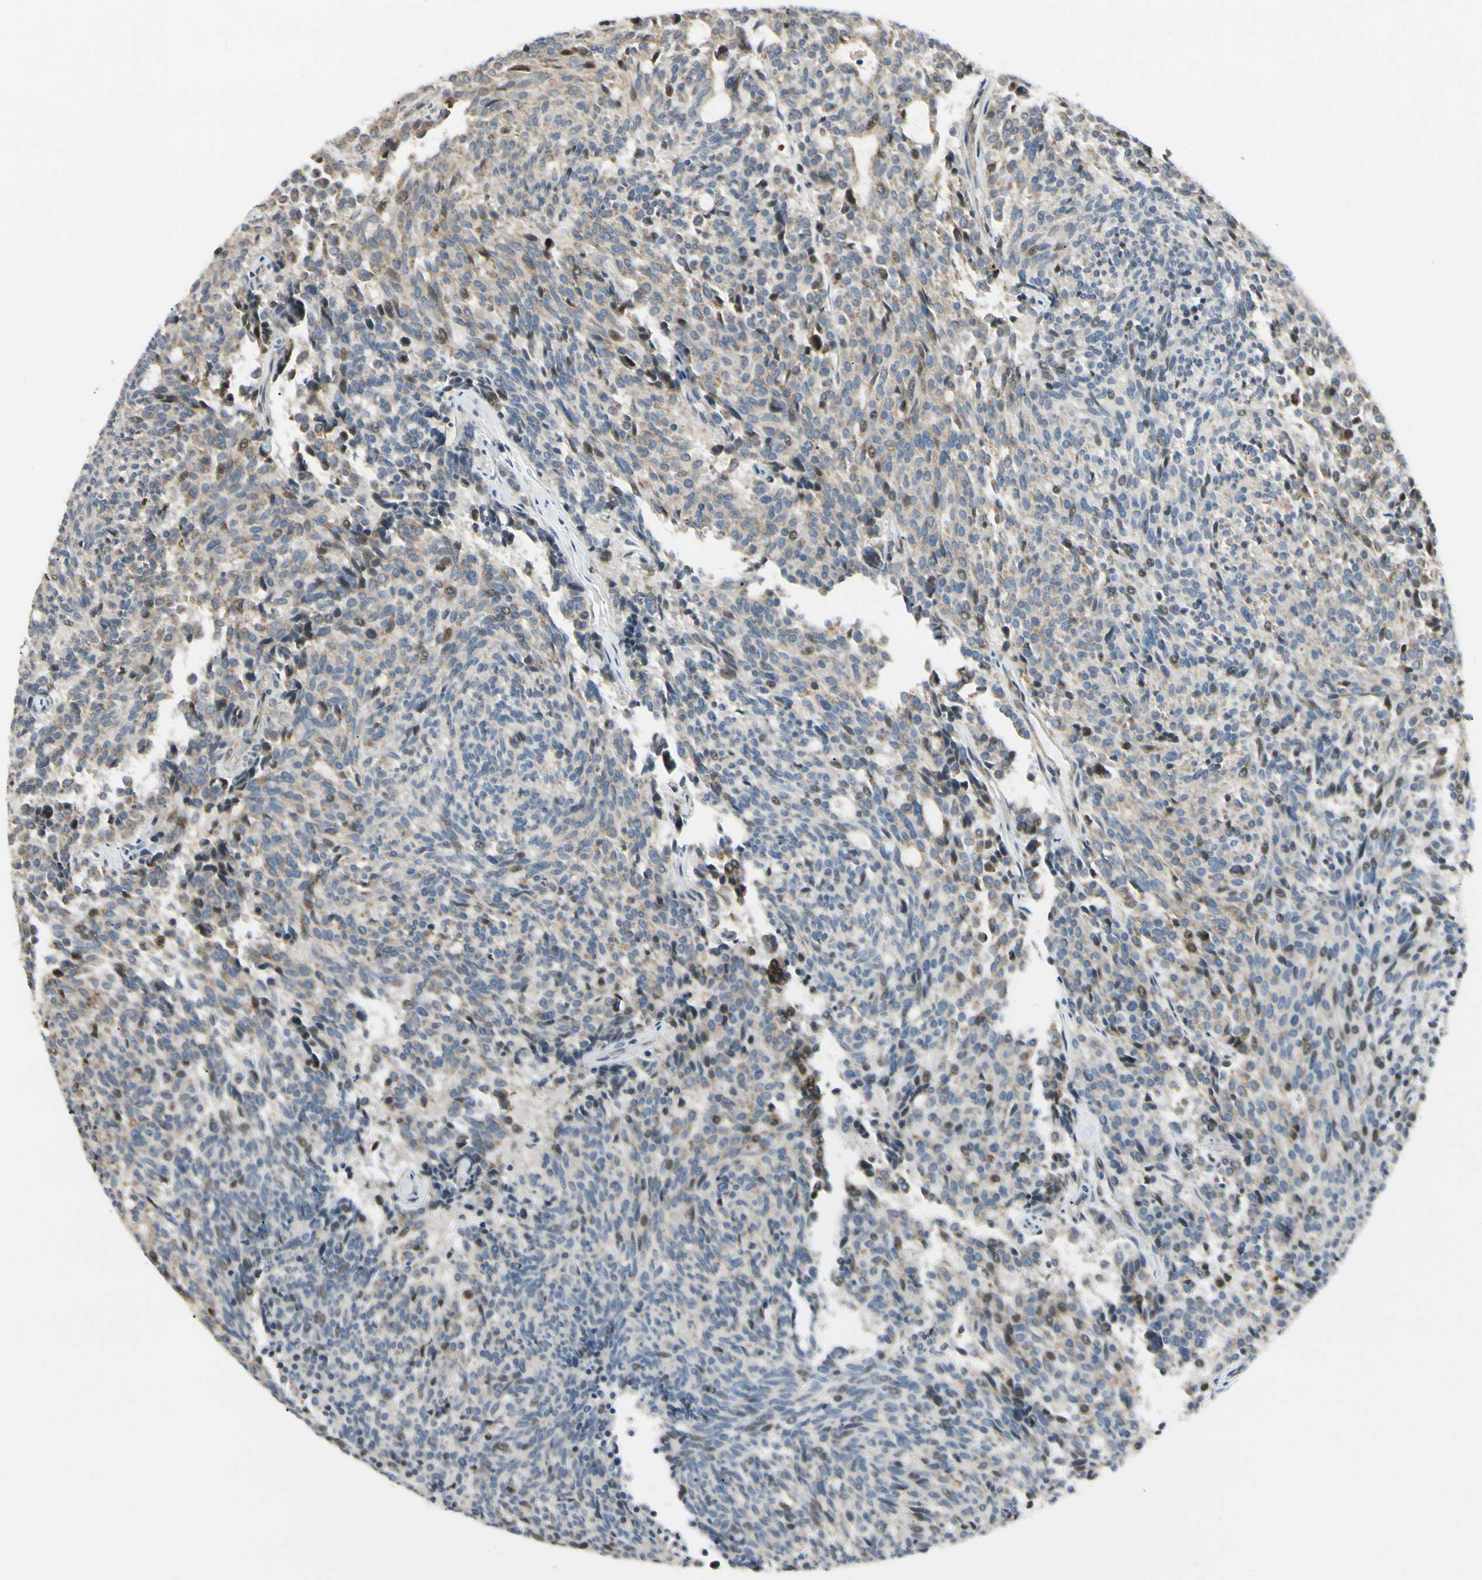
{"staining": {"intensity": "weak", "quantity": "25%-75%", "location": "cytoplasmic/membranous"}, "tissue": "carcinoid", "cell_type": "Tumor cells", "image_type": "cancer", "snomed": [{"axis": "morphology", "description": "Carcinoid, malignant, NOS"}, {"axis": "topography", "description": "Pancreas"}], "caption": "Immunohistochemical staining of carcinoid reveals low levels of weak cytoplasmic/membranous expression in approximately 25%-75% of tumor cells. (Brightfield microscopy of DAB IHC at high magnification).", "gene": "P4HA3", "patient": {"sex": "female", "age": 54}}